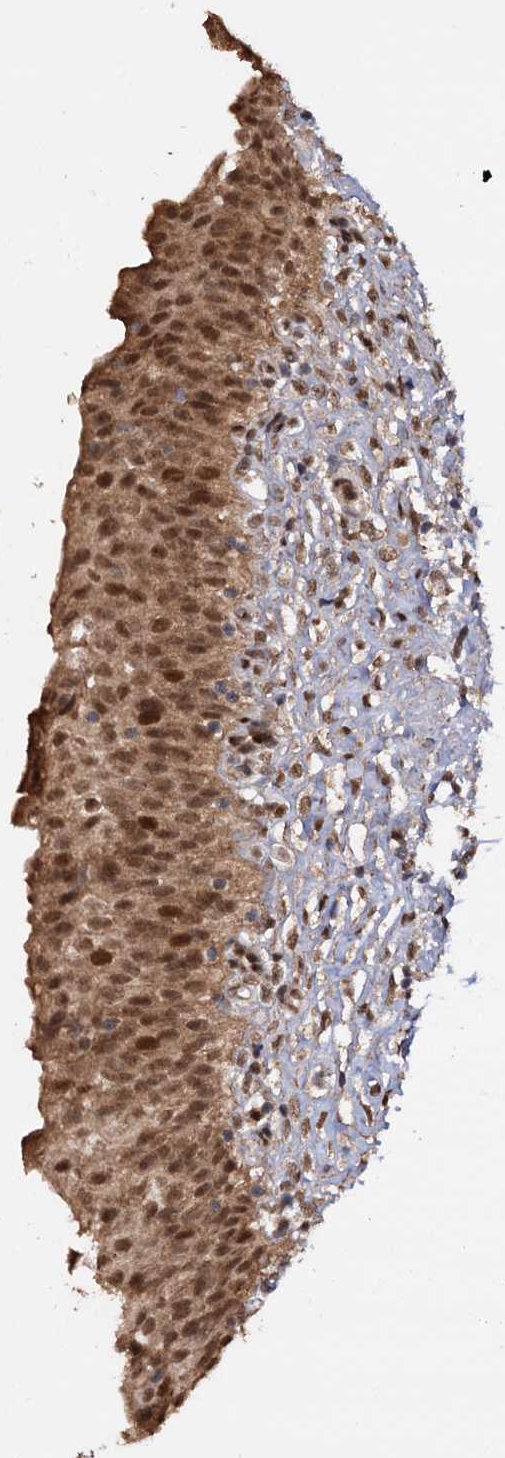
{"staining": {"intensity": "moderate", "quantity": ">75%", "location": "cytoplasmic/membranous,nuclear"}, "tissue": "urinary bladder", "cell_type": "Urothelial cells", "image_type": "normal", "snomed": [{"axis": "morphology", "description": "Normal tissue, NOS"}, {"axis": "topography", "description": "Urinary bladder"}], "caption": "Urinary bladder stained with IHC displays moderate cytoplasmic/membranous,nuclear expression in approximately >75% of urothelial cells.", "gene": "PIGB", "patient": {"sex": "male", "age": 55}}